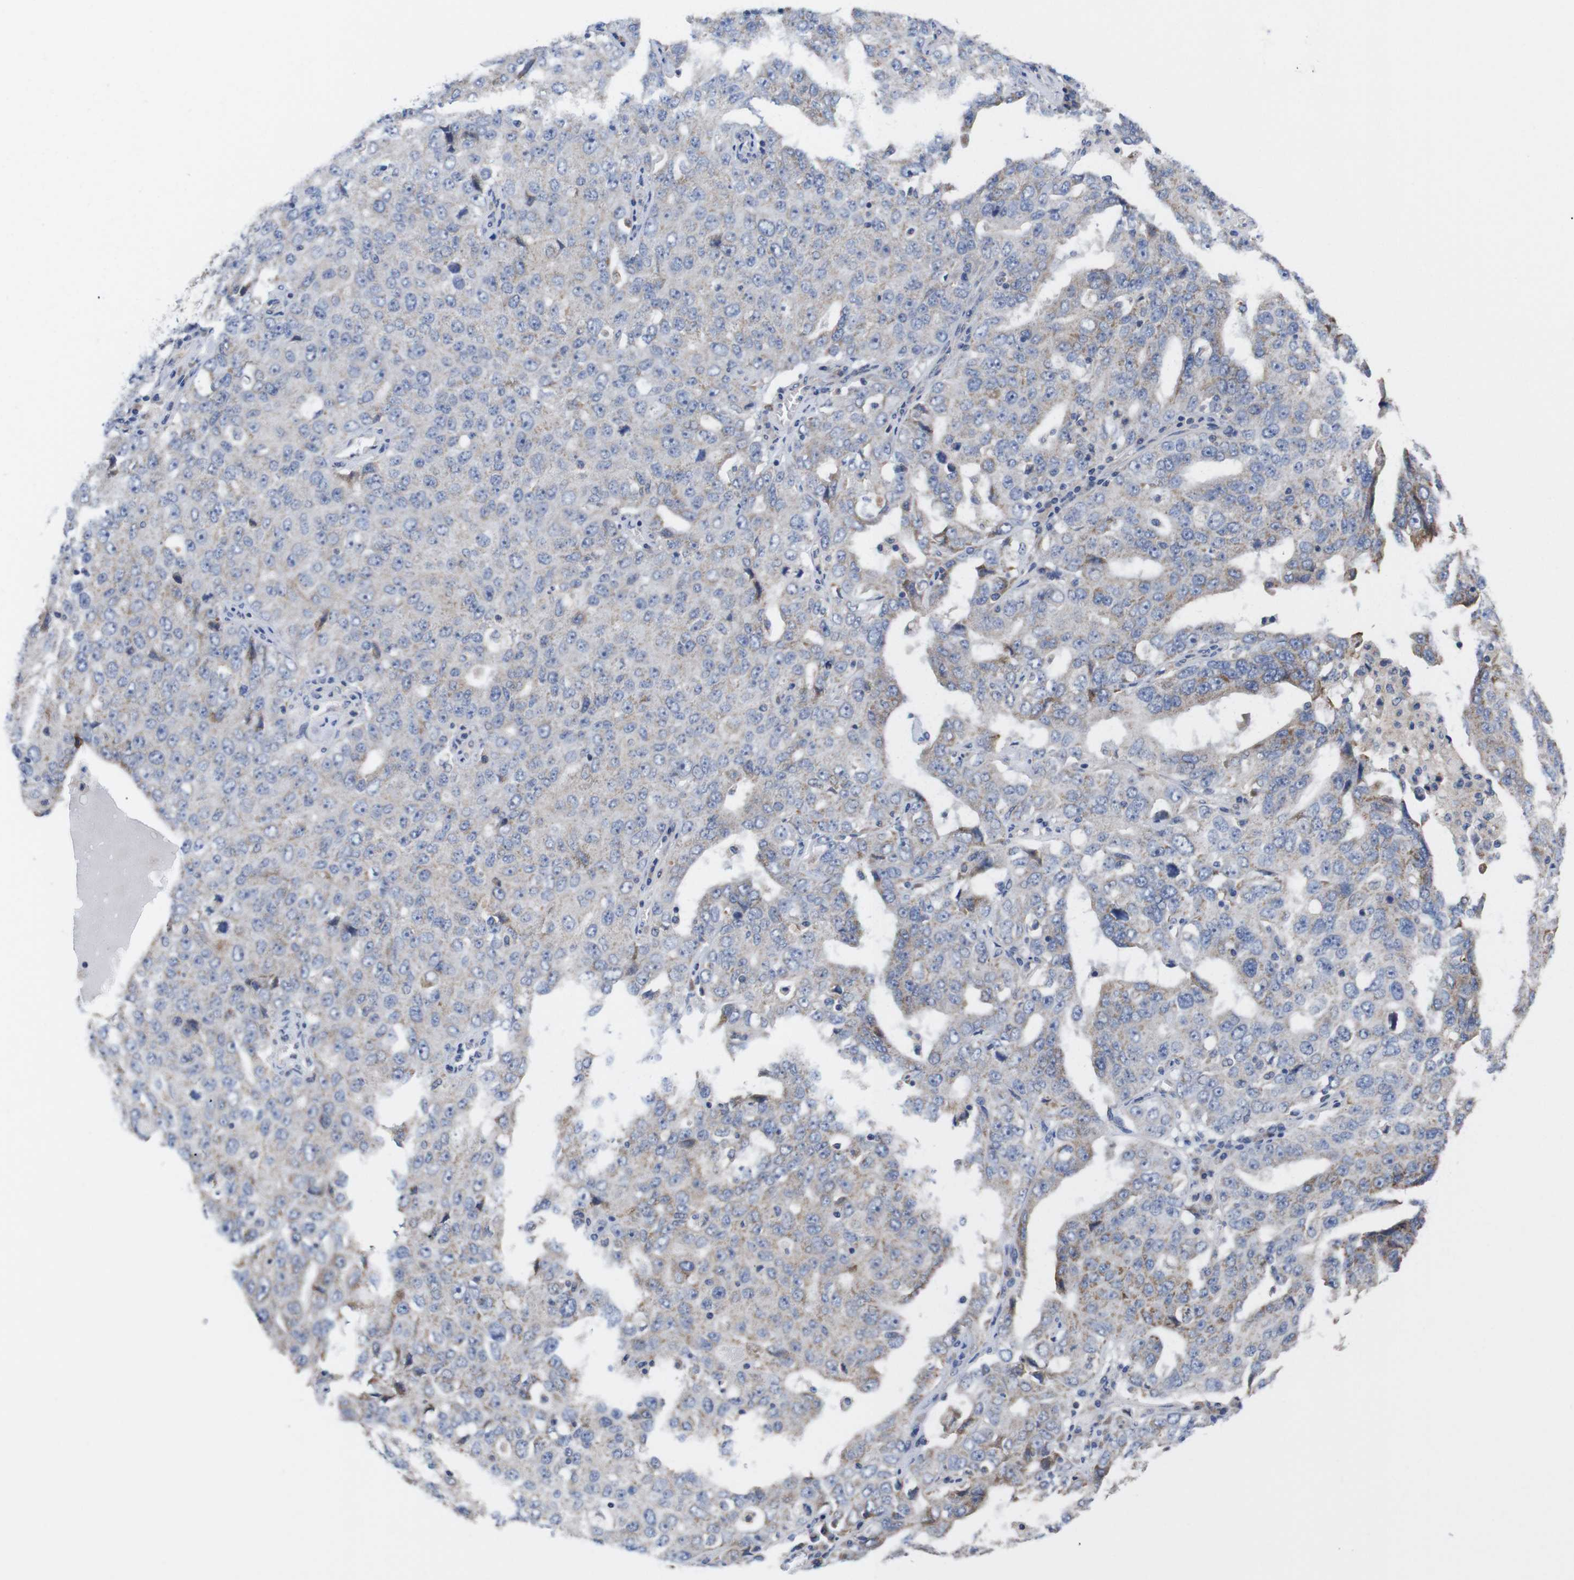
{"staining": {"intensity": "weak", "quantity": "<25%", "location": "cytoplasmic/membranous"}, "tissue": "ovarian cancer", "cell_type": "Tumor cells", "image_type": "cancer", "snomed": [{"axis": "morphology", "description": "Carcinoma, endometroid"}, {"axis": "topography", "description": "Ovary"}], "caption": "Tumor cells are negative for brown protein staining in ovarian cancer (endometroid carcinoma).", "gene": "USH1C", "patient": {"sex": "female", "age": 62}}